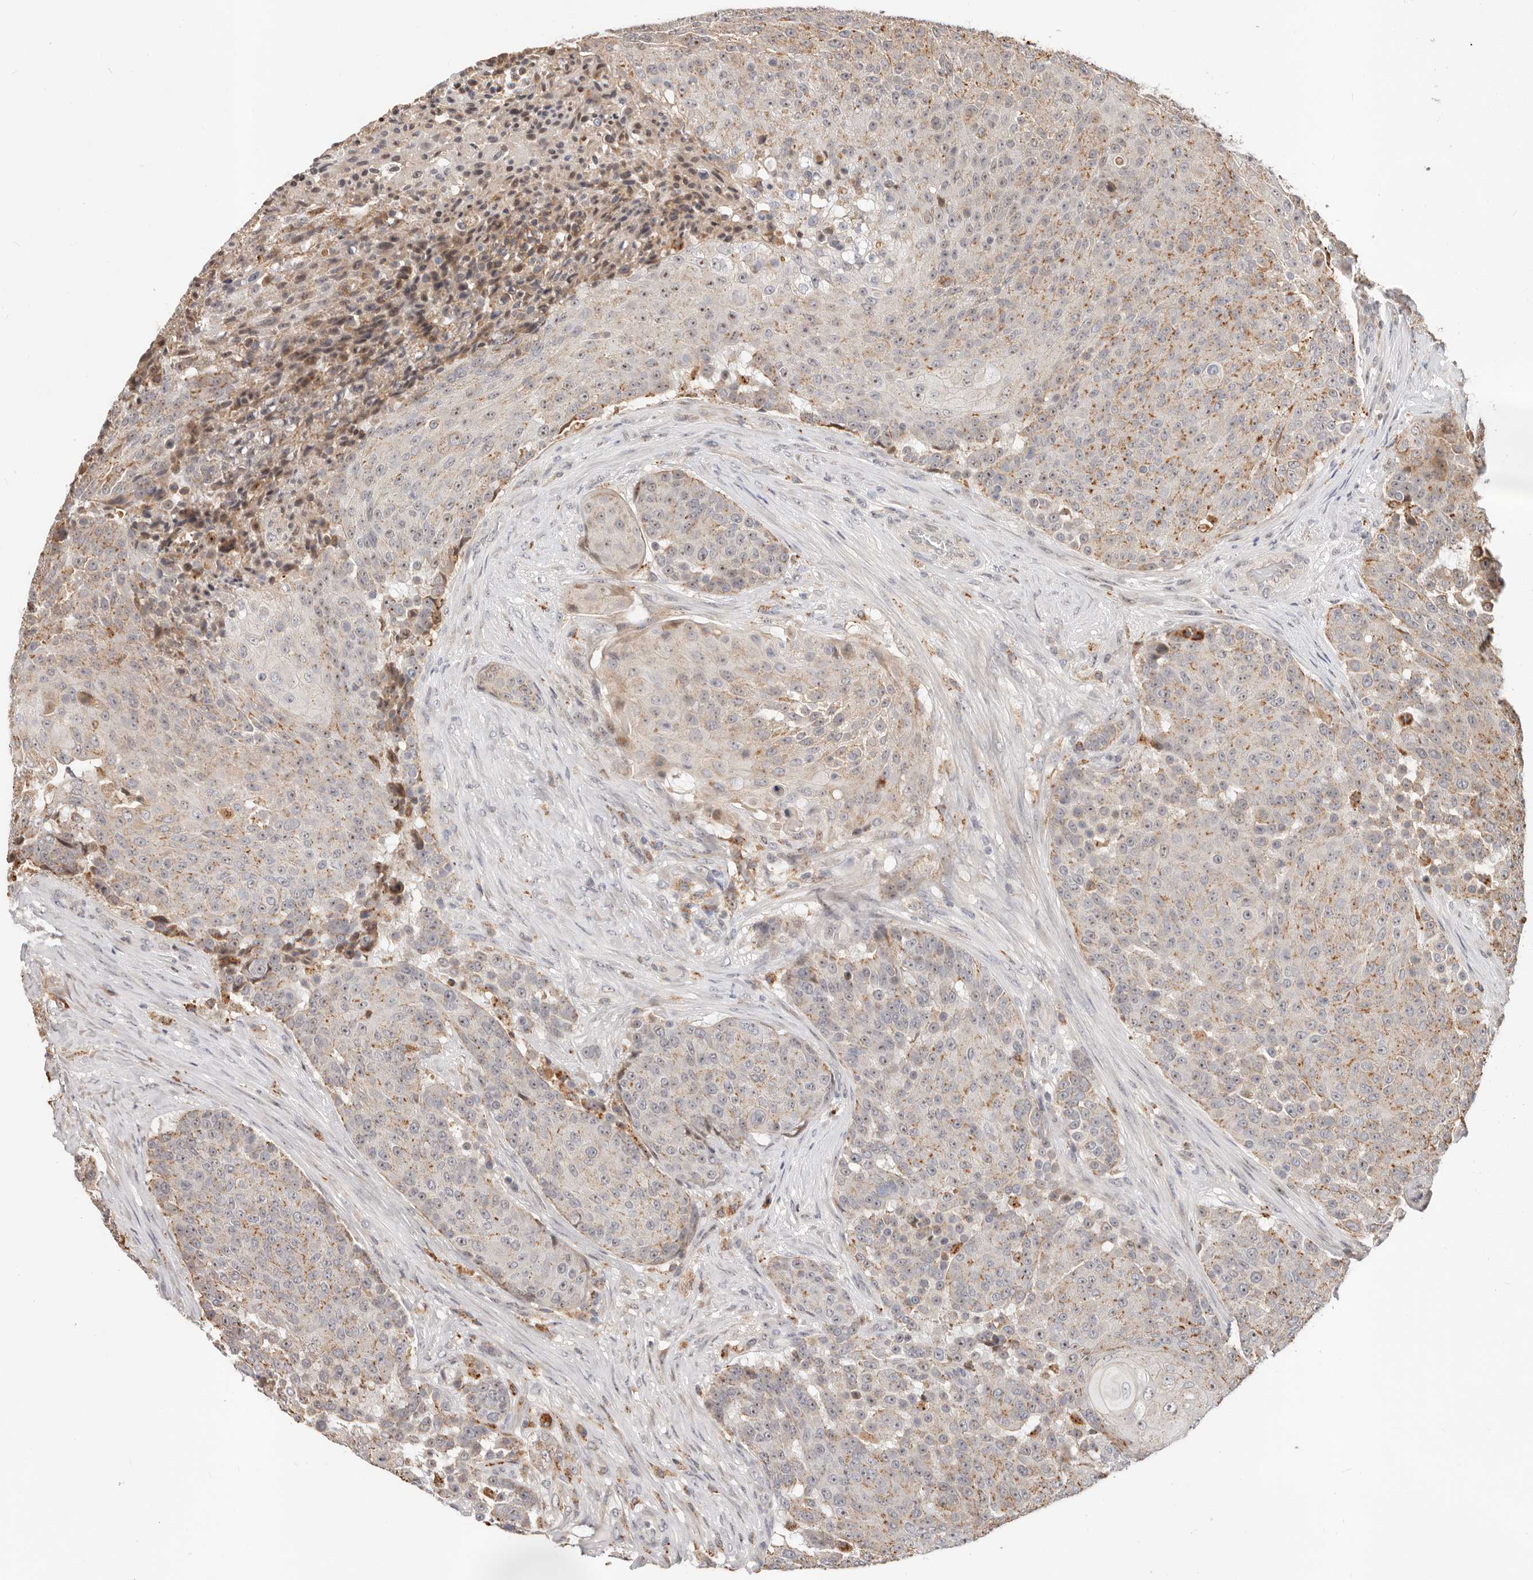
{"staining": {"intensity": "weak", "quantity": "25%-75%", "location": "cytoplasmic/membranous,nuclear"}, "tissue": "urothelial cancer", "cell_type": "Tumor cells", "image_type": "cancer", "snomed": [{"axis": "morphology", "description": "Urothelial carcinoma, High grade"}, {"axis": "topography", "description": "Urinary bladder"}], "caption": "Protein staining by IHC reveals weak cytoplasmic/membranous and nuclear staining in approximately 25%-75% of tumor cells in high-grade urothelial carcinoma.", "gene": "ZRANB1", "patient": {"sex": "female", "age": 63}}